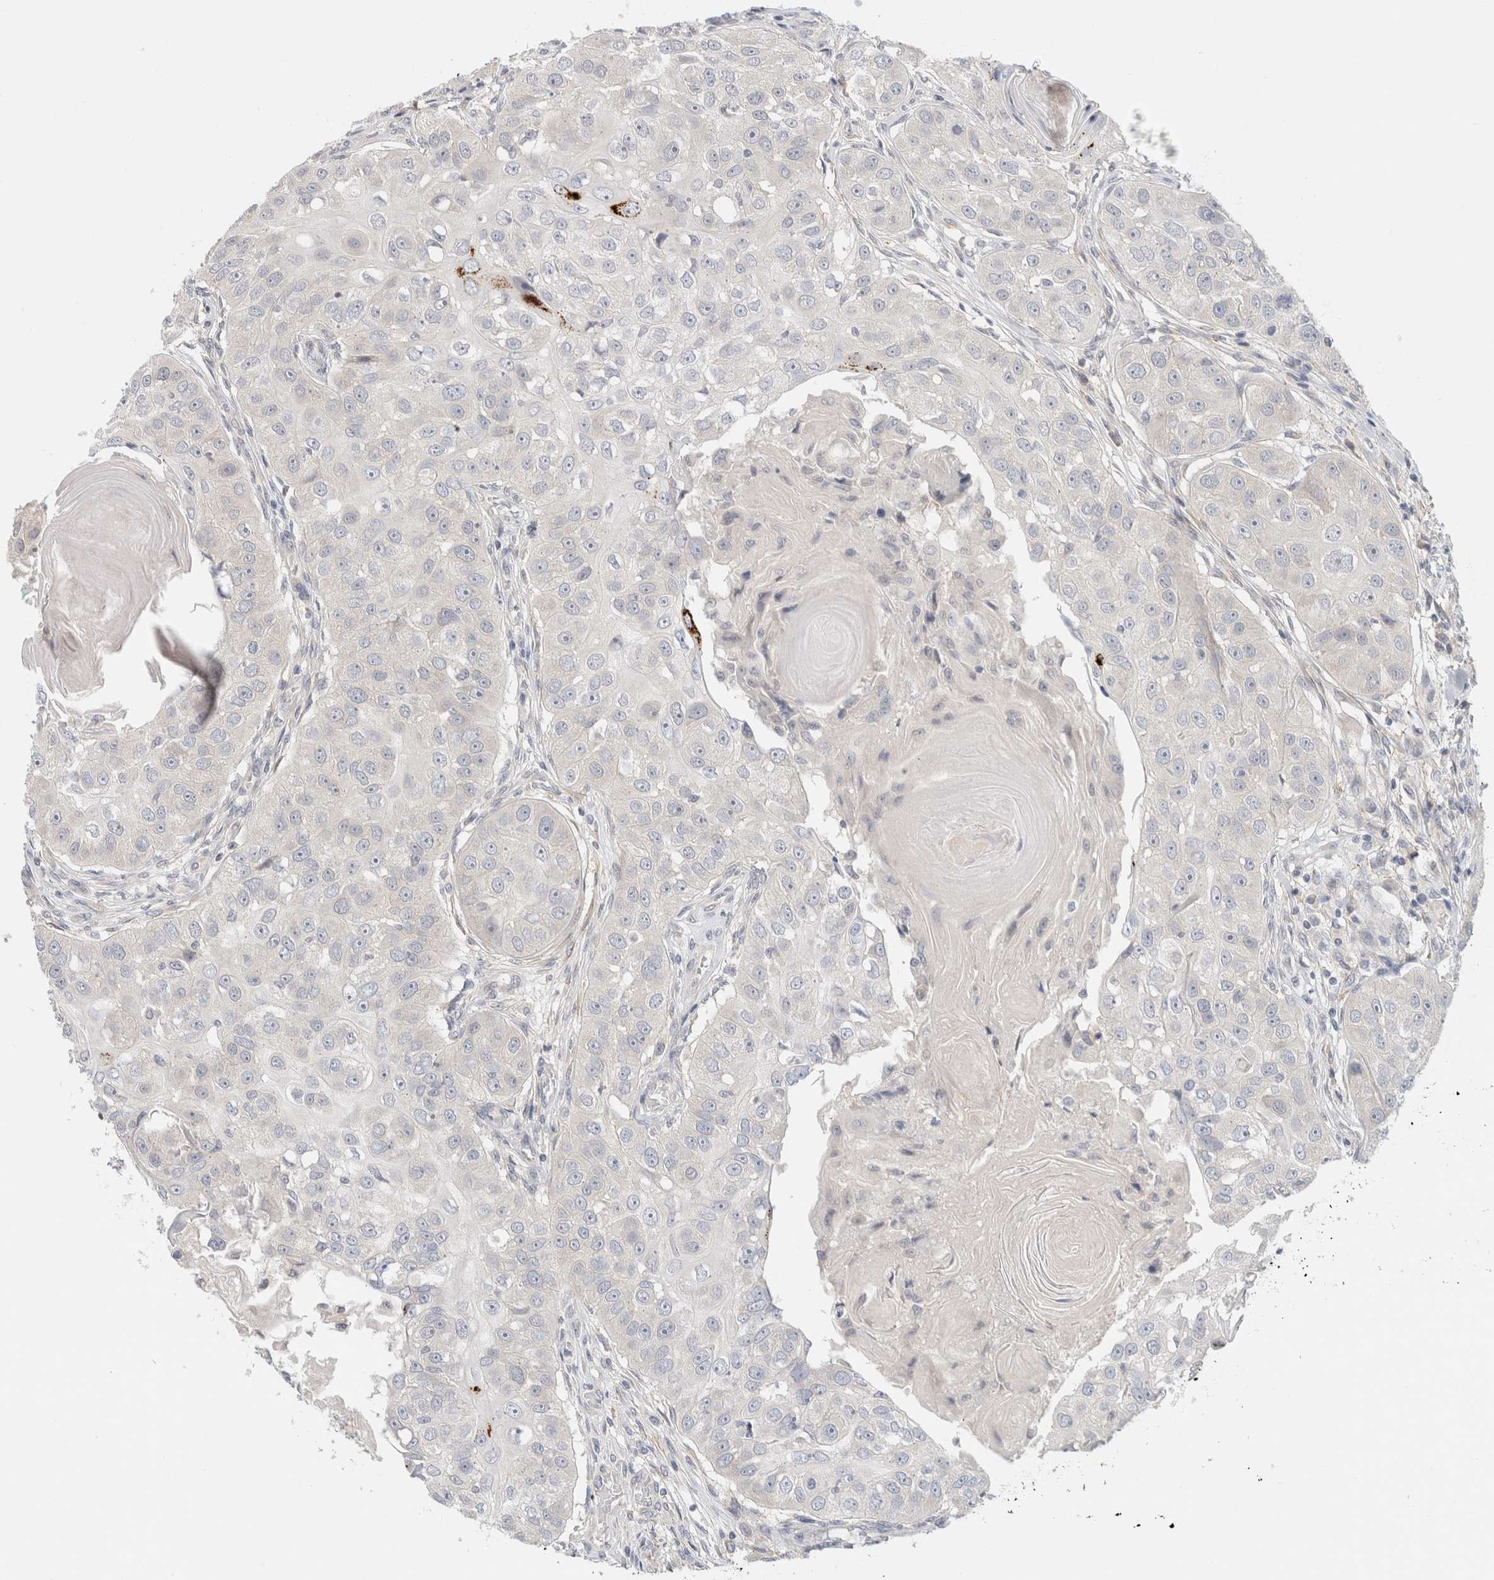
{"staining": {"intensity": "negative", "quantity": "none", "location": "none"}, "tissue": "head and neck cancer", "cell_type": "Tumor cells", "image_type": "cancer", "snomed": [{"axis": "morphology", "description": "Normal tissue, NOS"}, {"axis": "morphology", "description": "Squamous cell carcinoma, NOS"}, {"axis": "topography", "description": "Skeletal muscle"}, {"axis": "topography", "description": "Head-Neck"}], "caption": "This micrograph is of squamous cell carcinoma (head and neck) stained with immunohistochemistry (IHC) to label a protein in brown with the nuclei are counter-stained blue. There is no staining in tumor cells.", "gene": "SPRTN", "patient": {"sex": "male", "age": 51}}